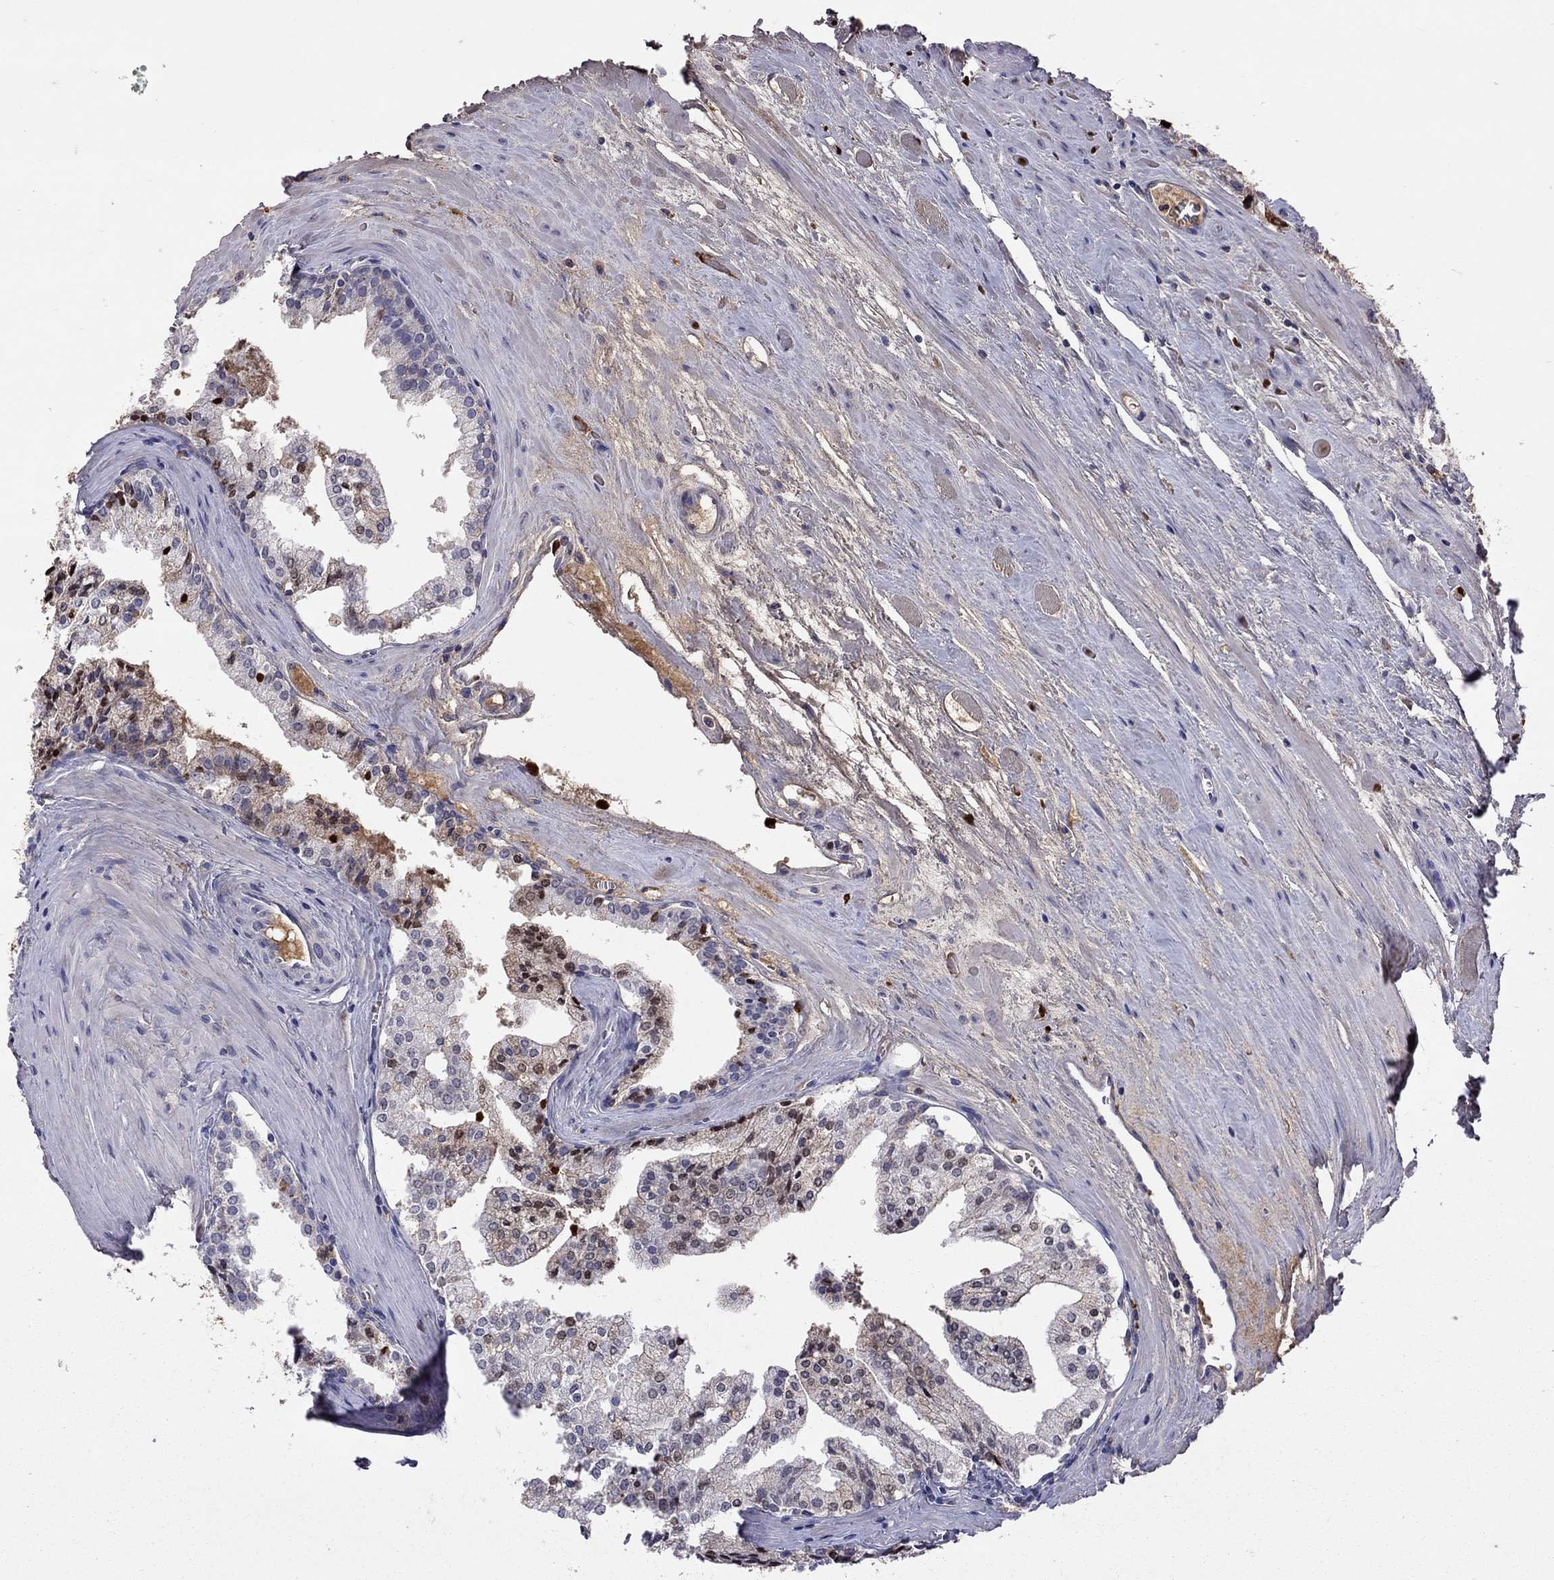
{"staining": {"intensity": "strong", "quantity": "<25%", "location": "cytoplasmic/membranous"}, "tissue": "prostate cancer", "cell_type": "Tumor cells", "image_type": "cancer", "snomed": [{"axis": "morphology", "description": "Adenocarcinoma, NOS"}, {"axis": "topography", "description": "Prostate"}], "caption": "Immunohistochemical staining of adenocarcinoma (prostate) demonstrates medium levels of strong cytoplasmic/membranous protein expression in about <25% of tumor cells.", "gene": "SERPINA3", "patient": {"sex": "male", "age": 72}}